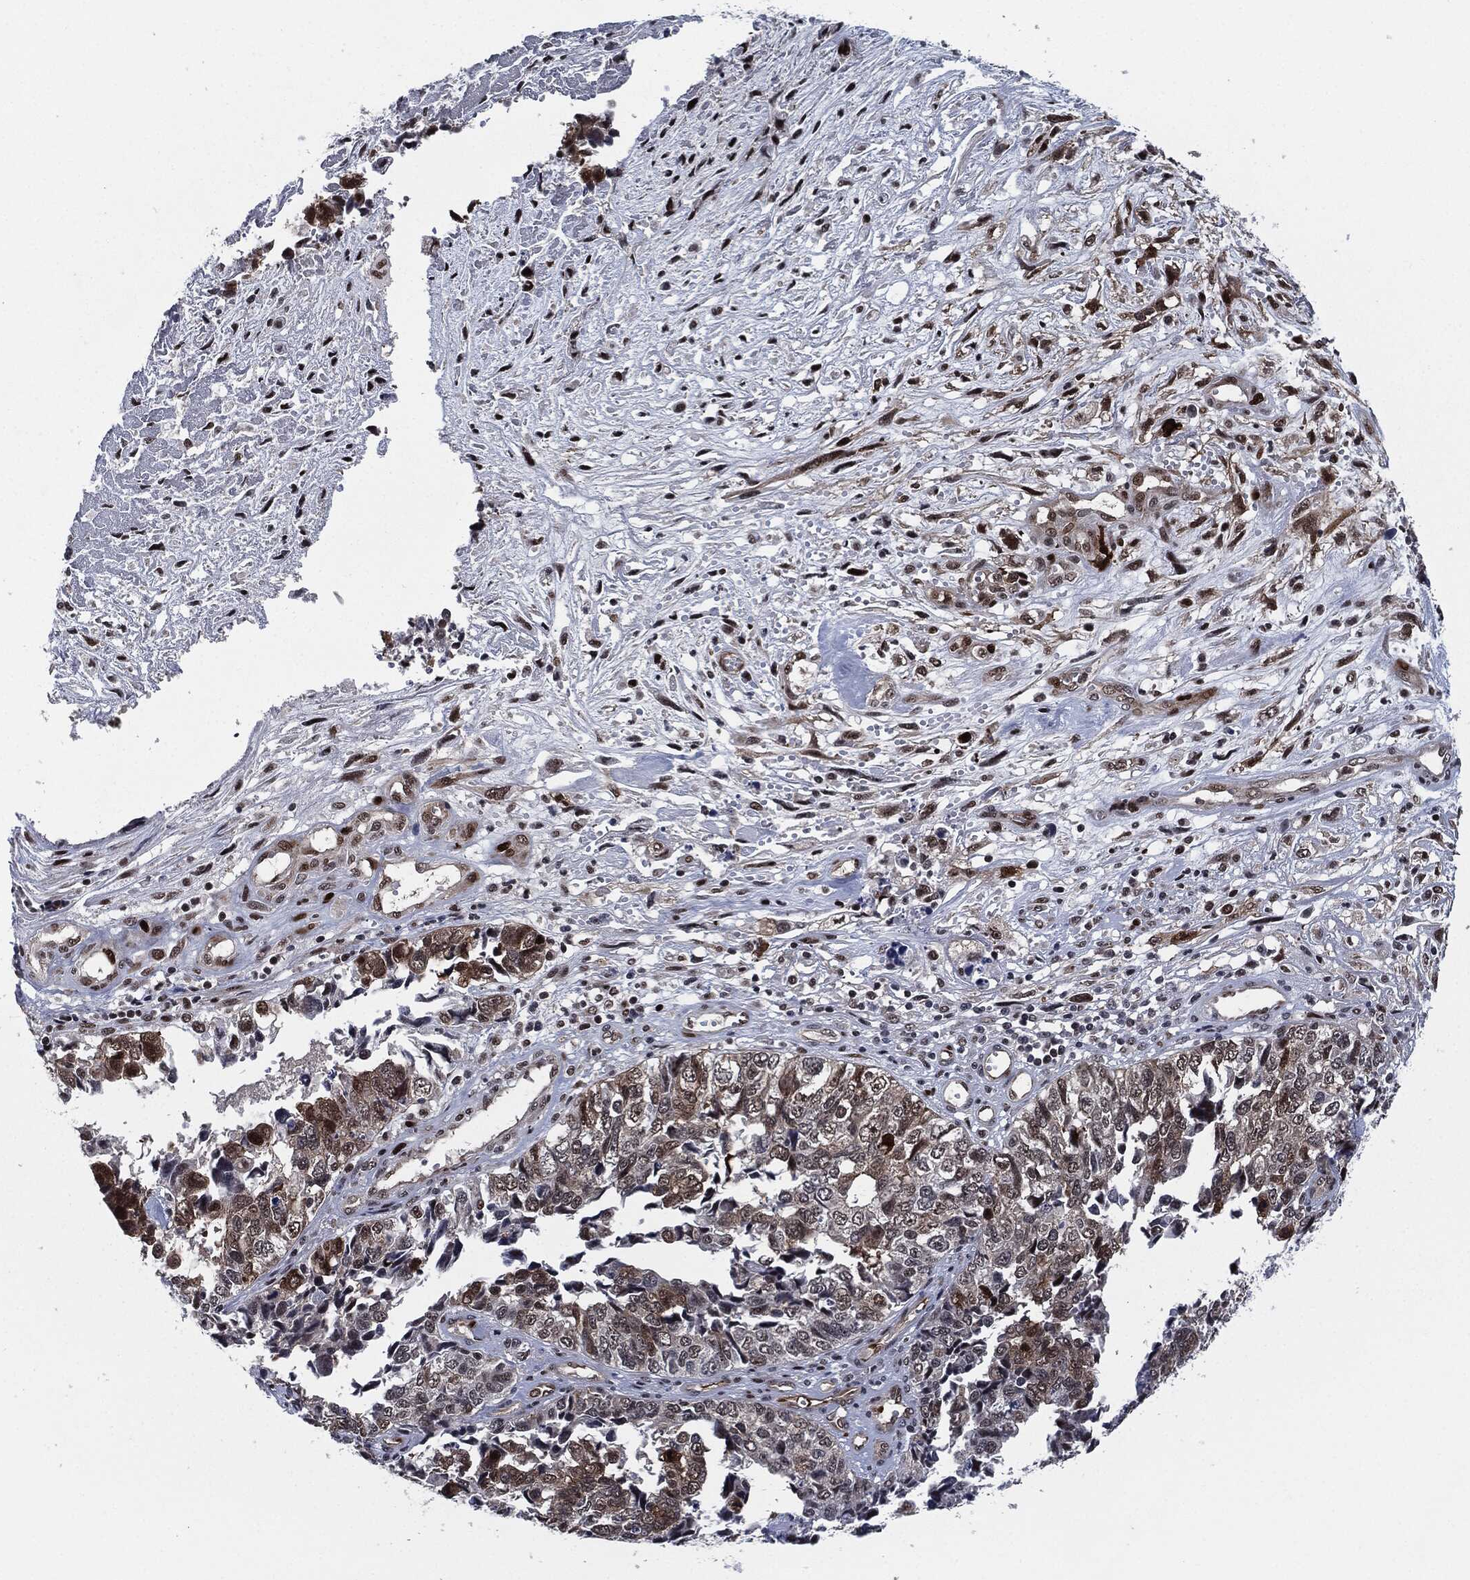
{"staining": {"intensity": "moderate", "quantity": "<25%", "location": "cytoplasmic/membranous,nuclear"}, "tissue": "cervical cancer", "cell_type": "Tumor cells", "image_type": "cancer", "snomed": [{"axis": "morphology", "description": "Squamous cell carcinoma, NOS"}, {"axis": "topography", "description": "Cervix"}], "caption": "This is an image of immunohistochemistry staining of cervical cancer, which shows moderate expression in the cytoplasmic/membranous and nuclear of tumor cells.", "gene": "AKT2", "patient": {"sex": "female", "age": 63}}